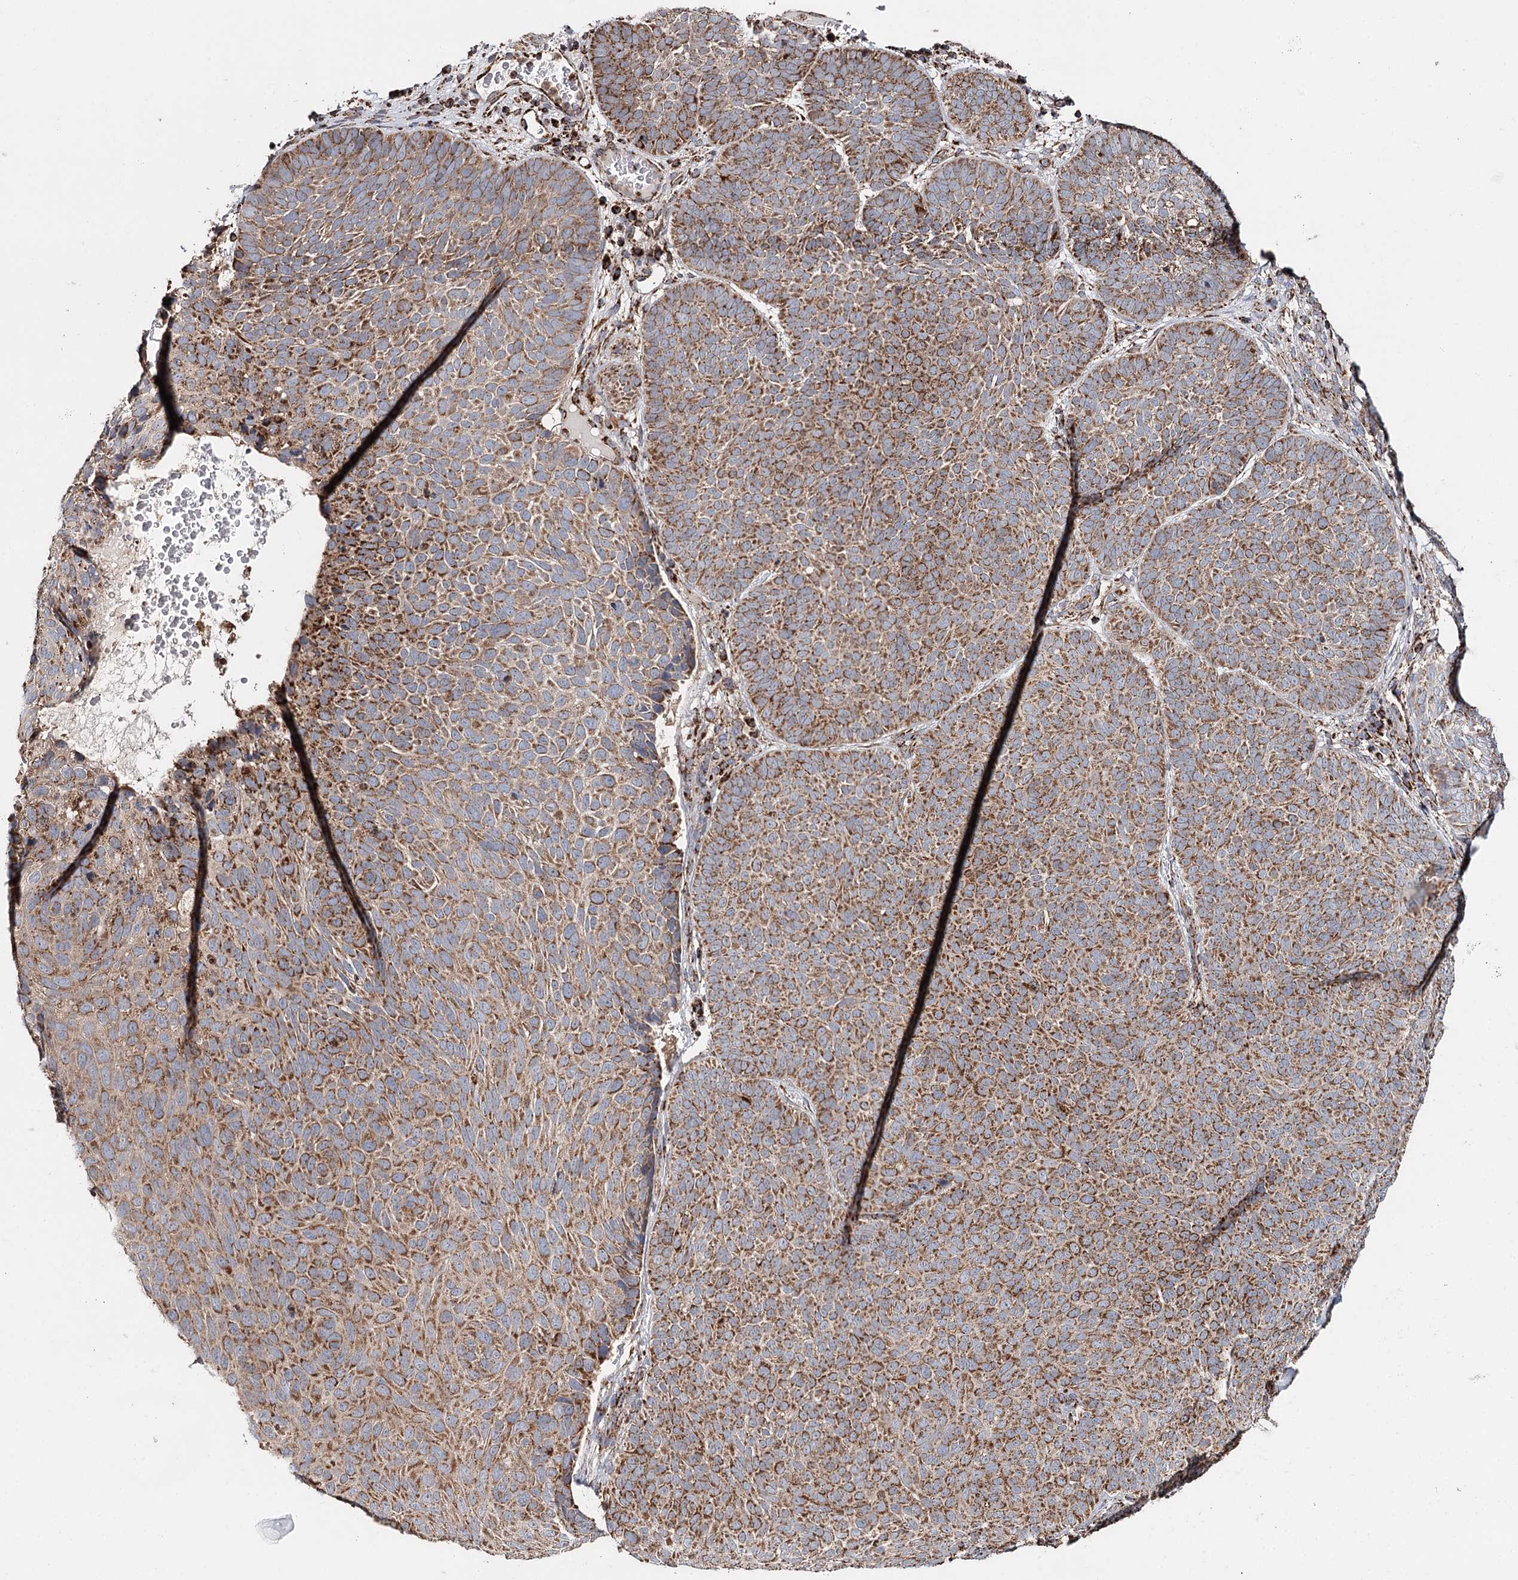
{"staining": {"intensity": "moderate", "quantity": ">75%", "location": "cytoplasmic/membranous"}, "tissue": "skin cancer", "cell_type": "Tumor cells", "image_type": "cancer", "snomed": [{"axis": "morphology", "description": "Basal cell carcinoma"}, {"axis": "topography", "description": "Skin"}], "caption": "Immunohistochemistry (IHC) histopathology image of human skin cancer (basal cell carcinoma) stained for a protein (brown), which demonstrates medium levels of moderate cytoplasmic/membranous expression in approximately >75% of tumor cells.", "gene": "APH1A", "patient": {"sex": "male", "age": 85}}